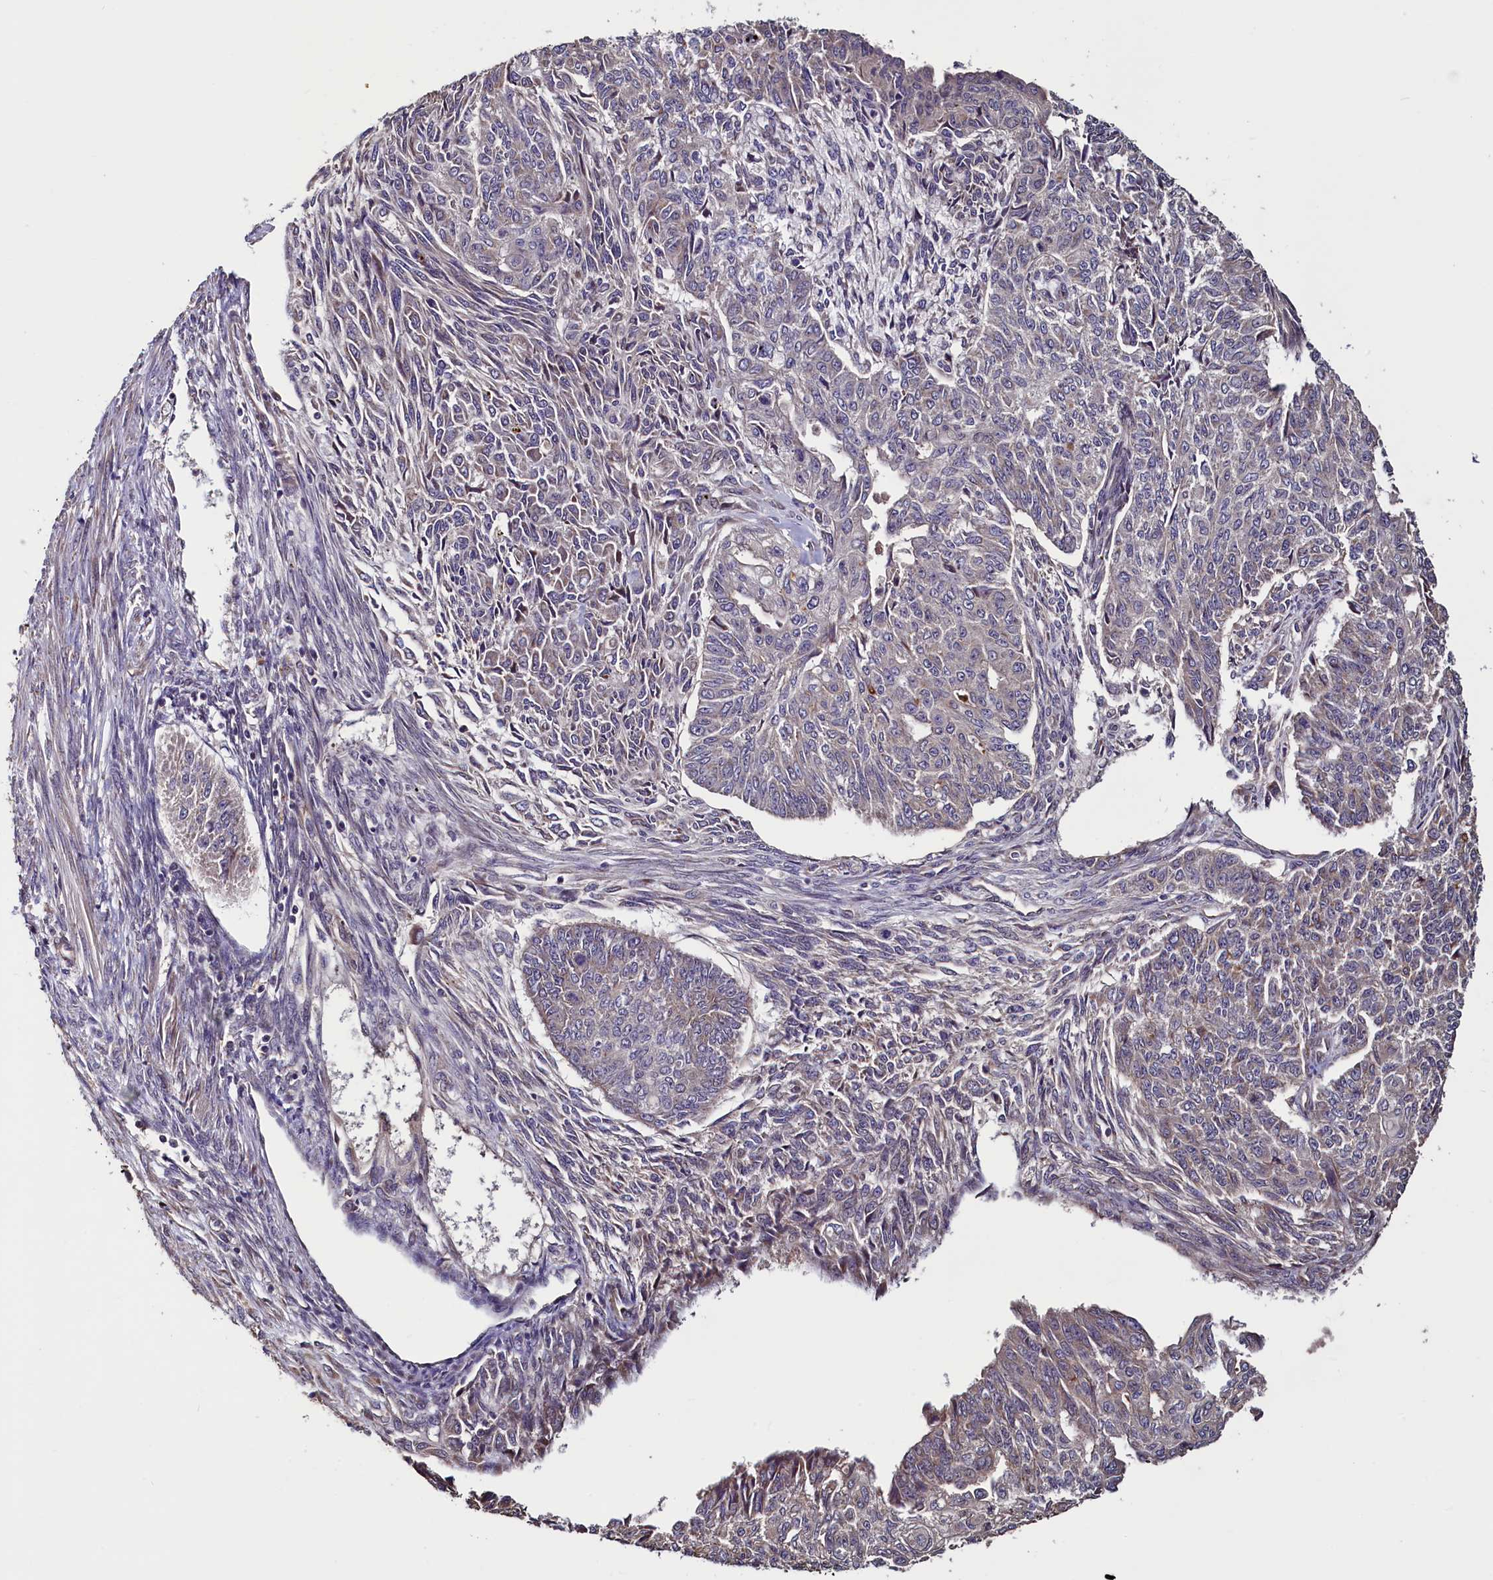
{"staining": {"intensity": "moderate", "quantity": "<25%", "location": "cytoplasmic/membranous"}, "tissue": "endometrial cancer", "cell_type": "Tumor cells", "image_type": "cancer", "snomed": [{"axis": "morphology", "description": "Adenocarcinoma, NOS"}, {"axis": "topography", "description": "Endometrium"}], "caption": "A histopathology image showing moderate cytoplasmic/membranous staining in about <25% of tumor cells in adenocarcinoma (endometrial), as visualized by brown immunohistochemical staining.", "gene": "RBFA", "patient": {"sex": "female", "age": 32}}